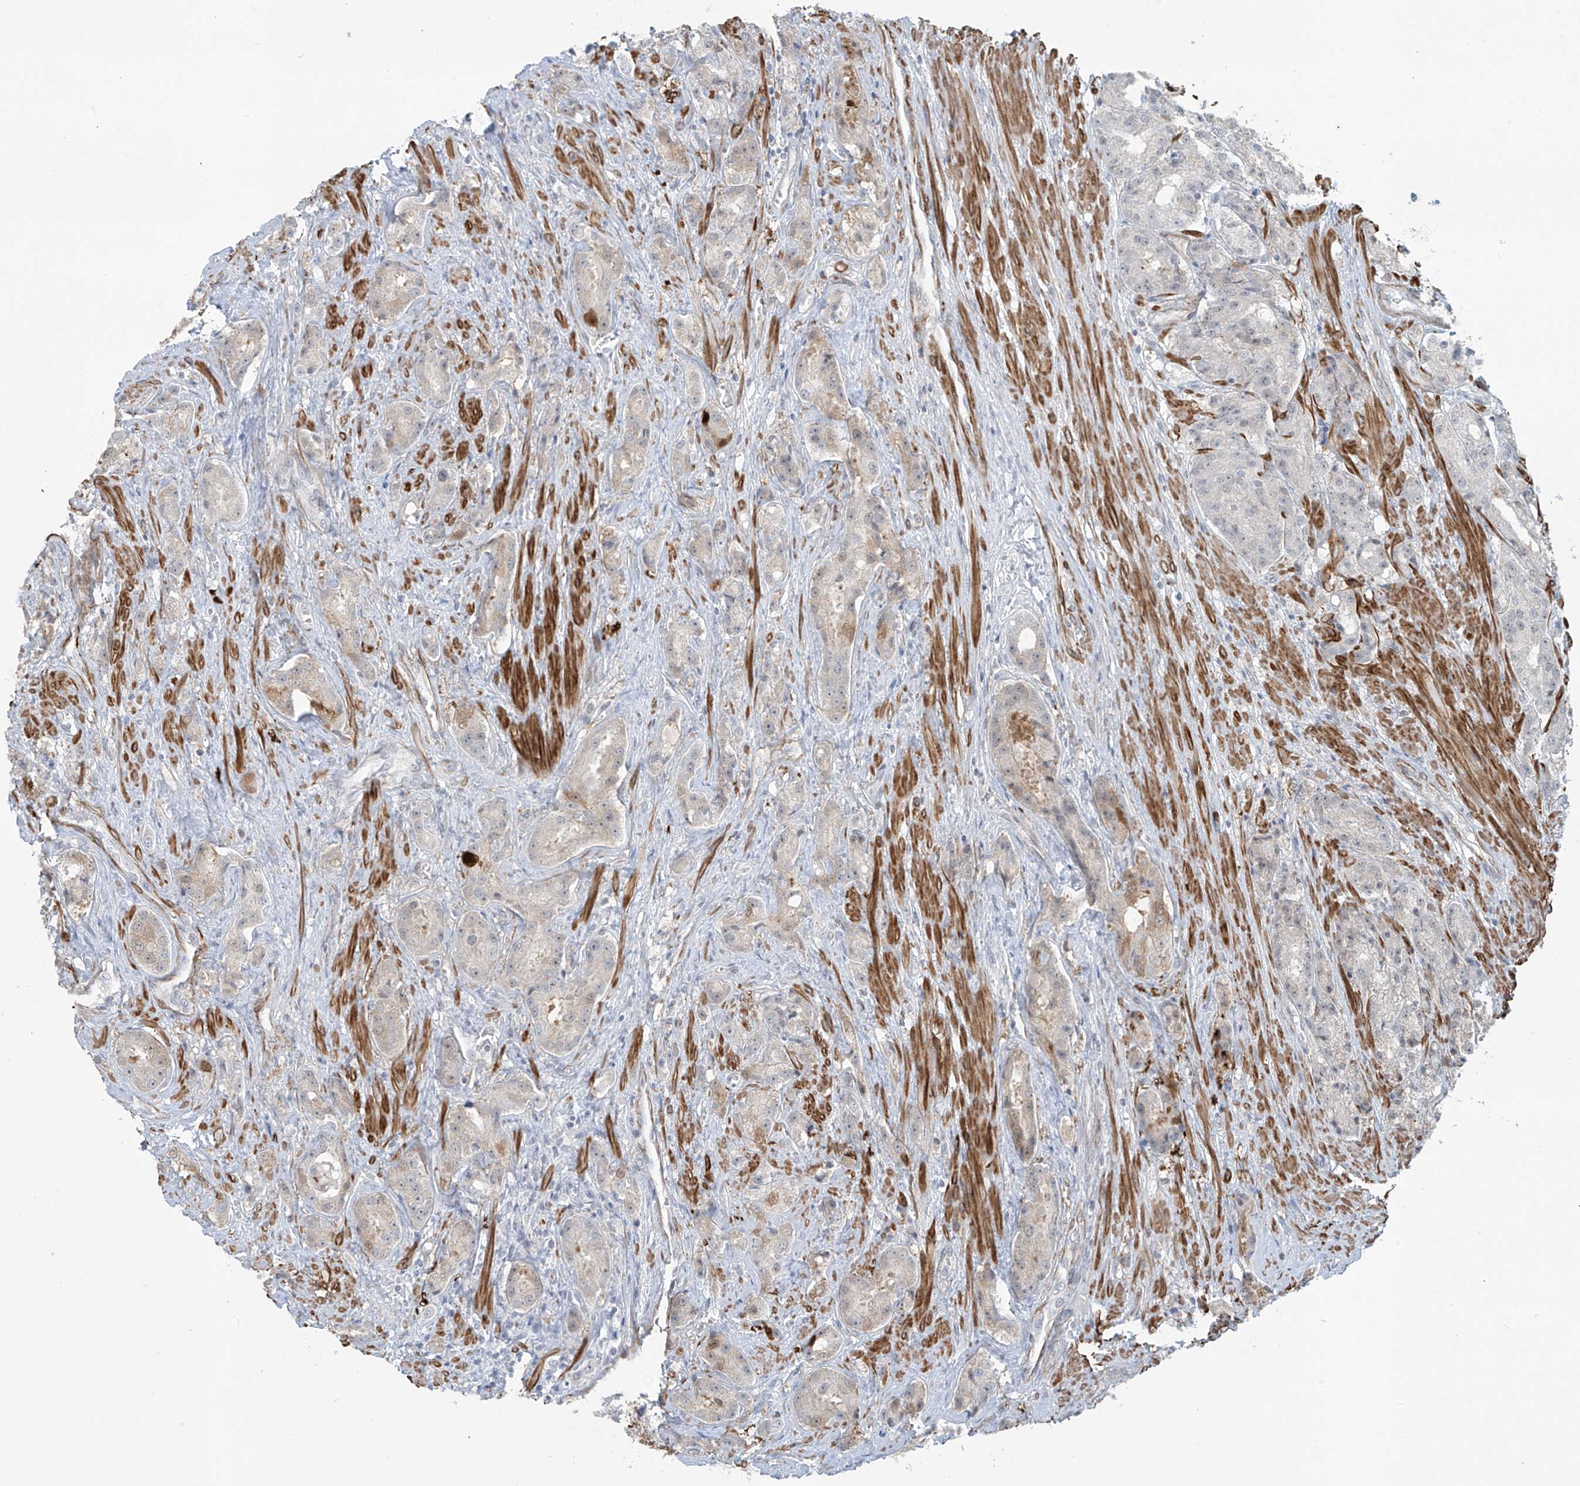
{"staining": {"intensity": "weak", "quantity": "<25%", "location": "cytoplasmic/membranous"}, "tissue": "prostate cancer", "cell_type": "Tumor cells", "image_type": "cancer", "snomed": [{"axis": "morphology", "description": "Adenocarcinoma, High grade"}, {"axis": "topography", "description": "Prostate"}], "caption": "Human prostate high-grade adenocarcinoma stained for a protein using IHC exhibits no positivity in tumor cells.", "gene": "RASGEF1A", "patient": {"sex": "male", "age": 60}}